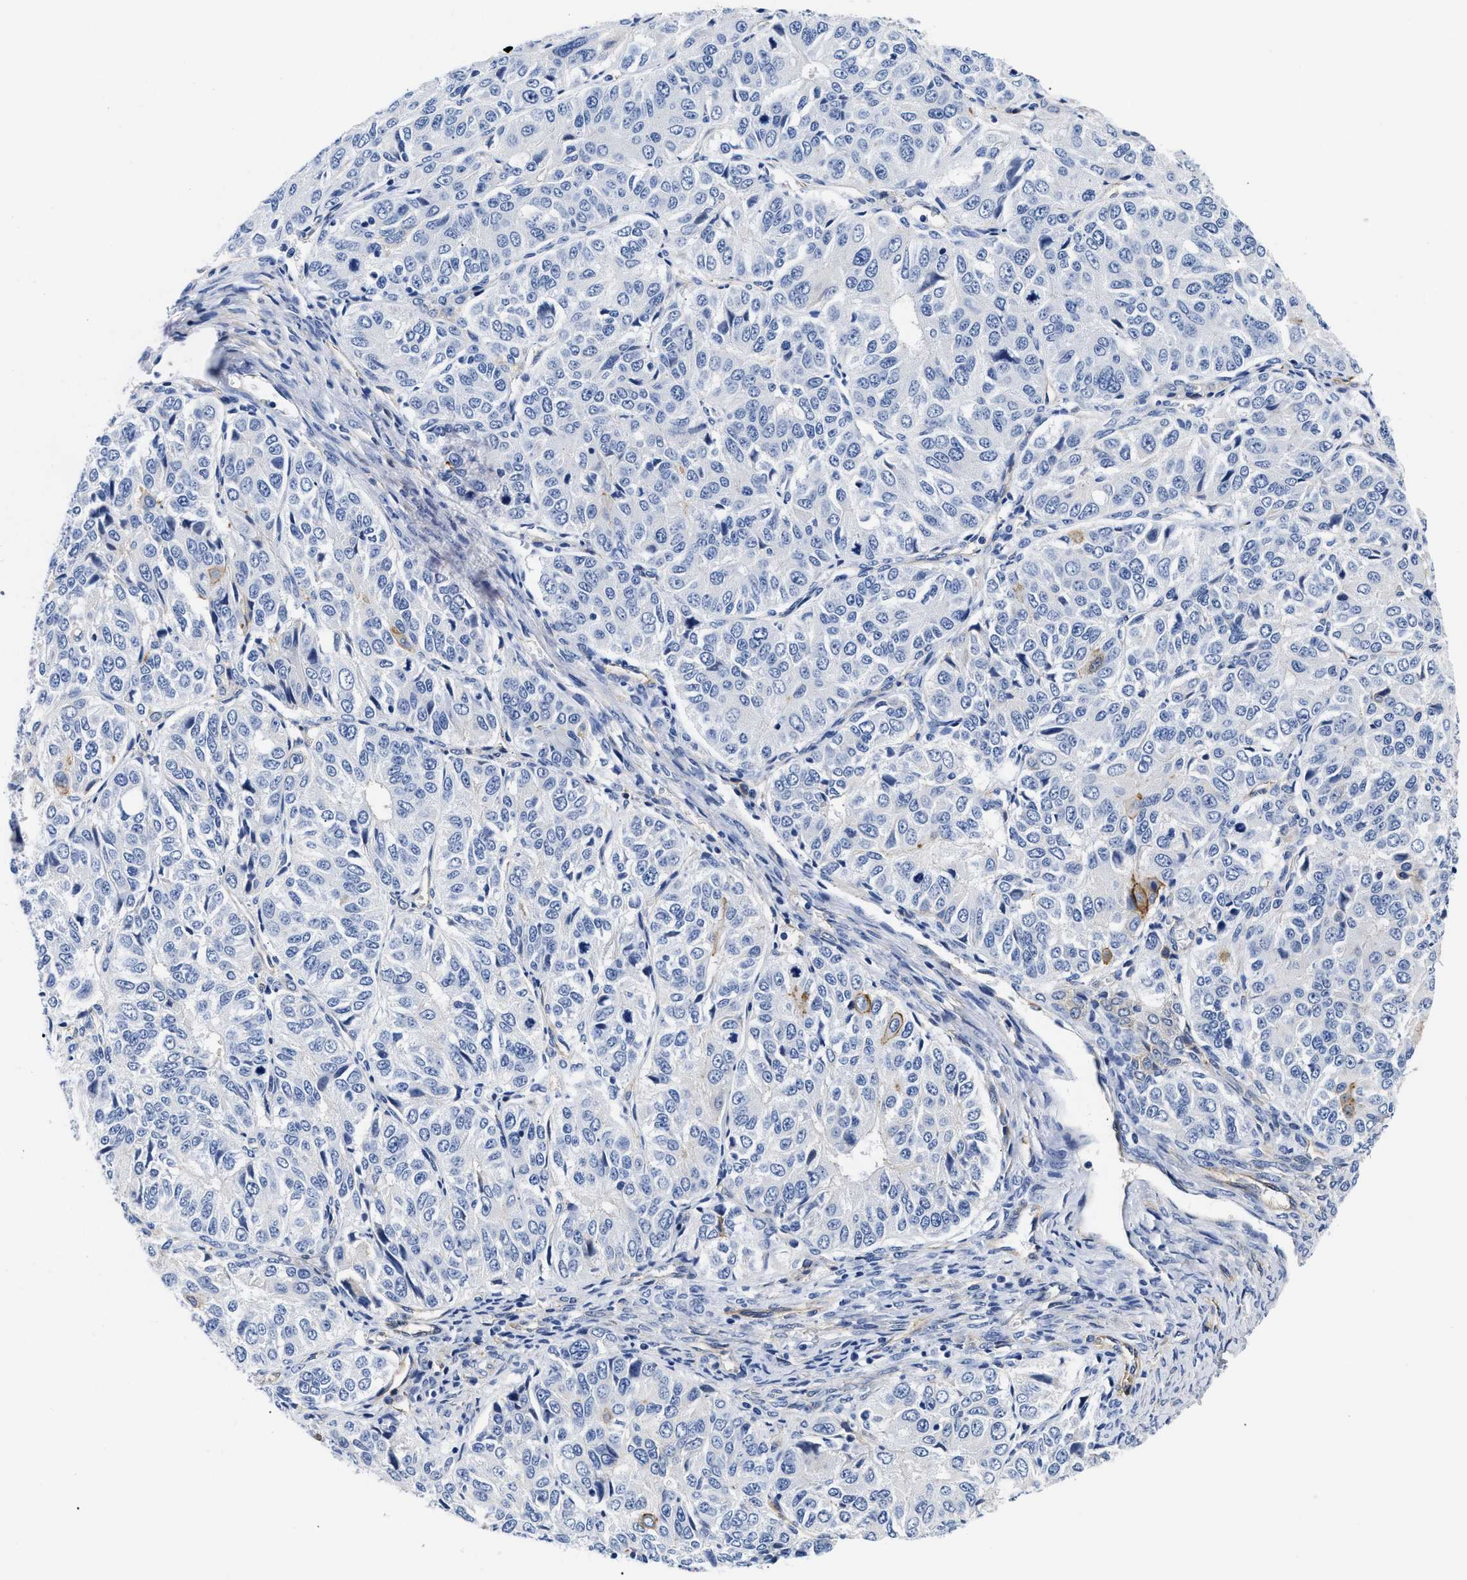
{"staining": {"intensity": "negative", "quantity": "none", "location": "none"}, "tissue": "ovarian cancer", "cell_type": "Tumor cells", "image_type": "cancer", "snomed": [{"axis": "morphology", "description": "Carcinoma, endometroid"}, {"axis": "topography", "description": "Ovary"}], "caption": "Tumor cells show no significant staining in ovarian endometroid carcinoma.", "gene": "TRIM29", "patient": {"sex": "female", "age": 51}}